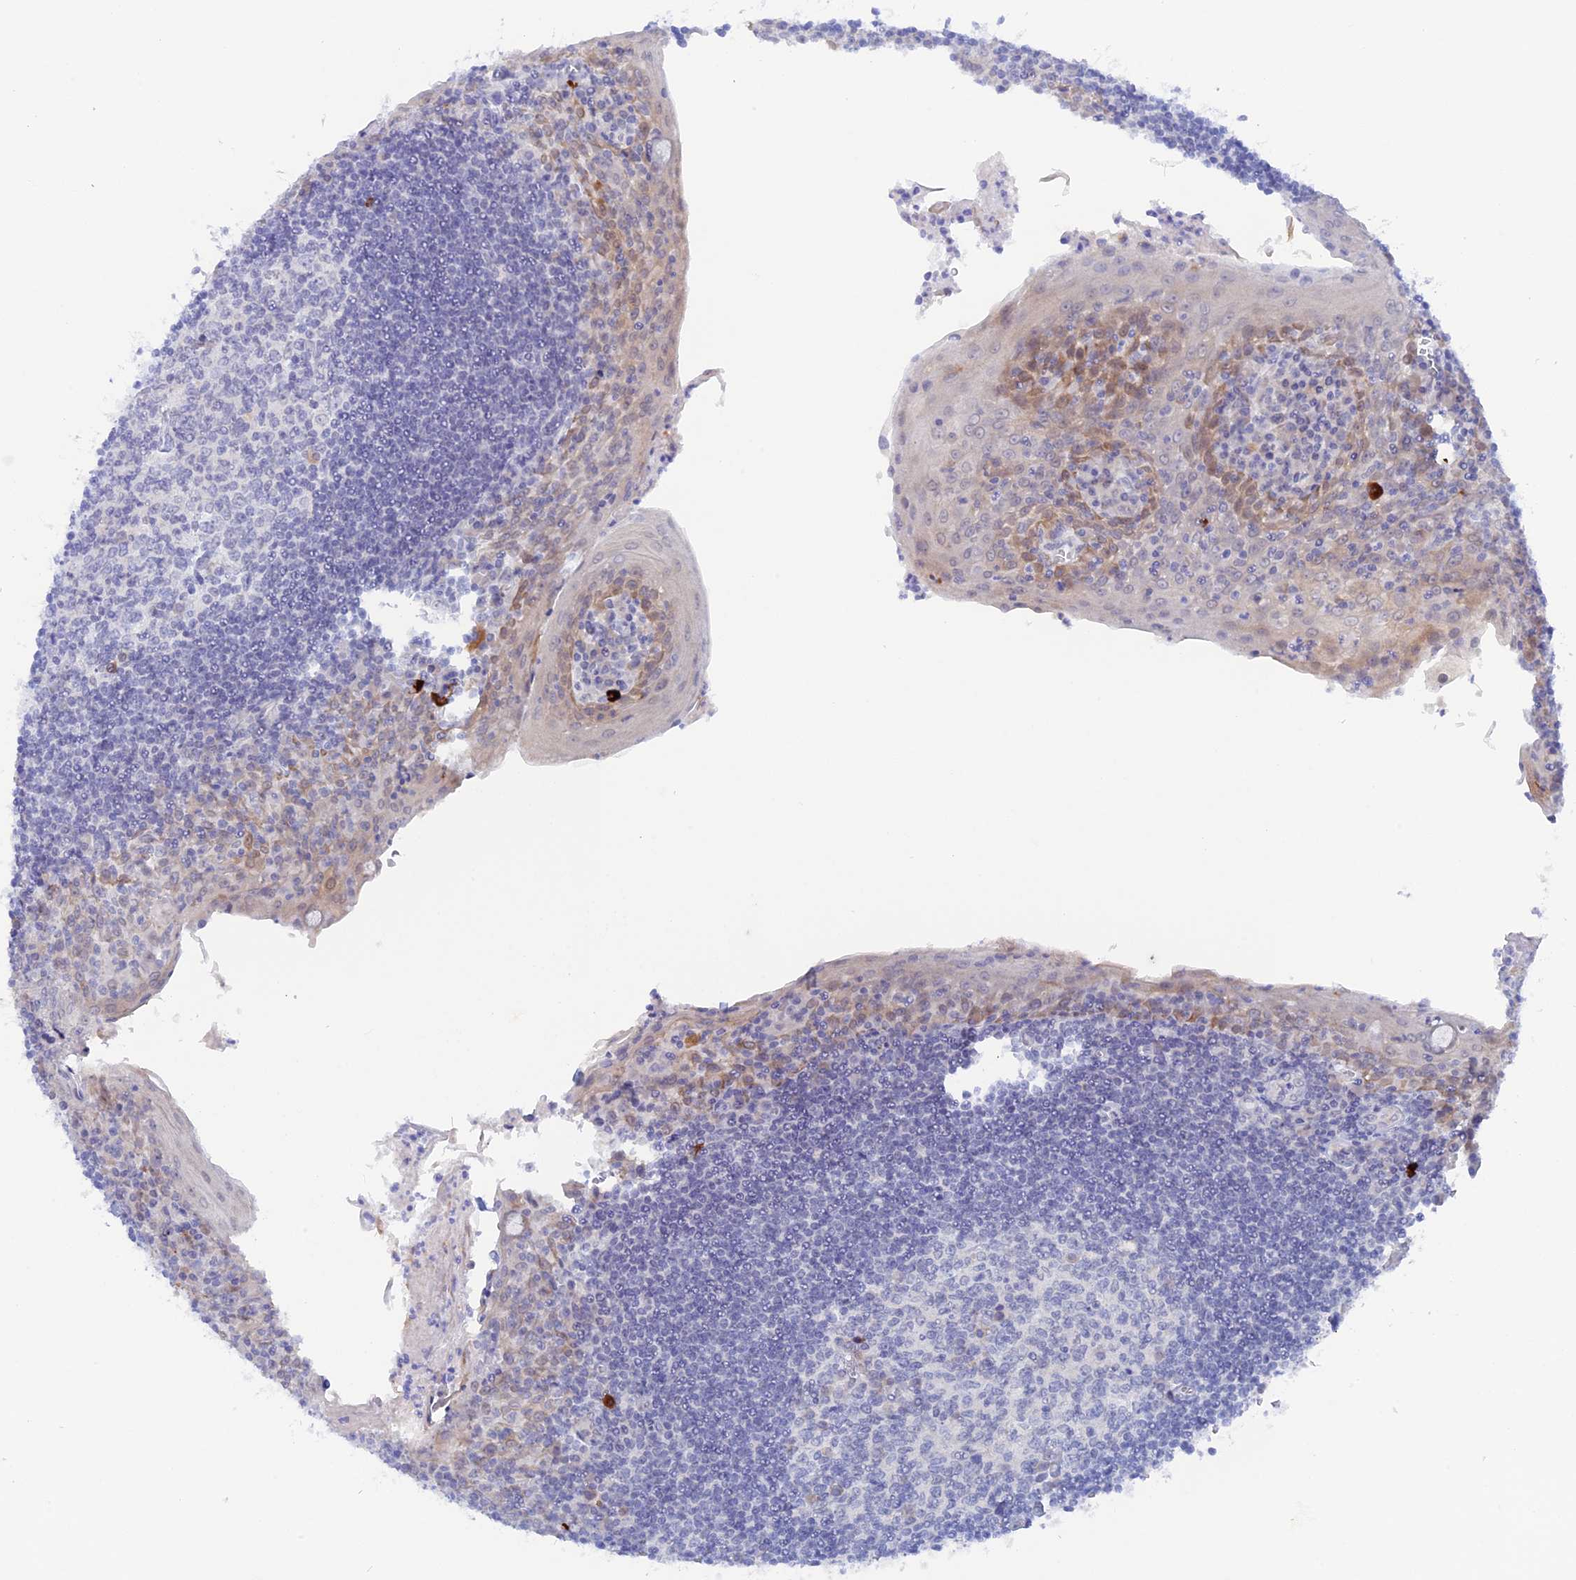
{"staining": {"intensity": "negative", "quantity": "none", "location": "none"}, "tissue": "tonsil", "cell_type": "Germinal center cells", "image_type": "normal", "snomed": [{"axis": "morphology", "description": "Normal tissue, NOS"}, {"axis": "topography", "description": "Tonsil"}], "caption": "Immunohistochemistry (IHC) of benign human tonsil demonstrates no staining in germinal center cells.", "gene": "DACT3", "patient": {"sex": "male", "age": 27}}